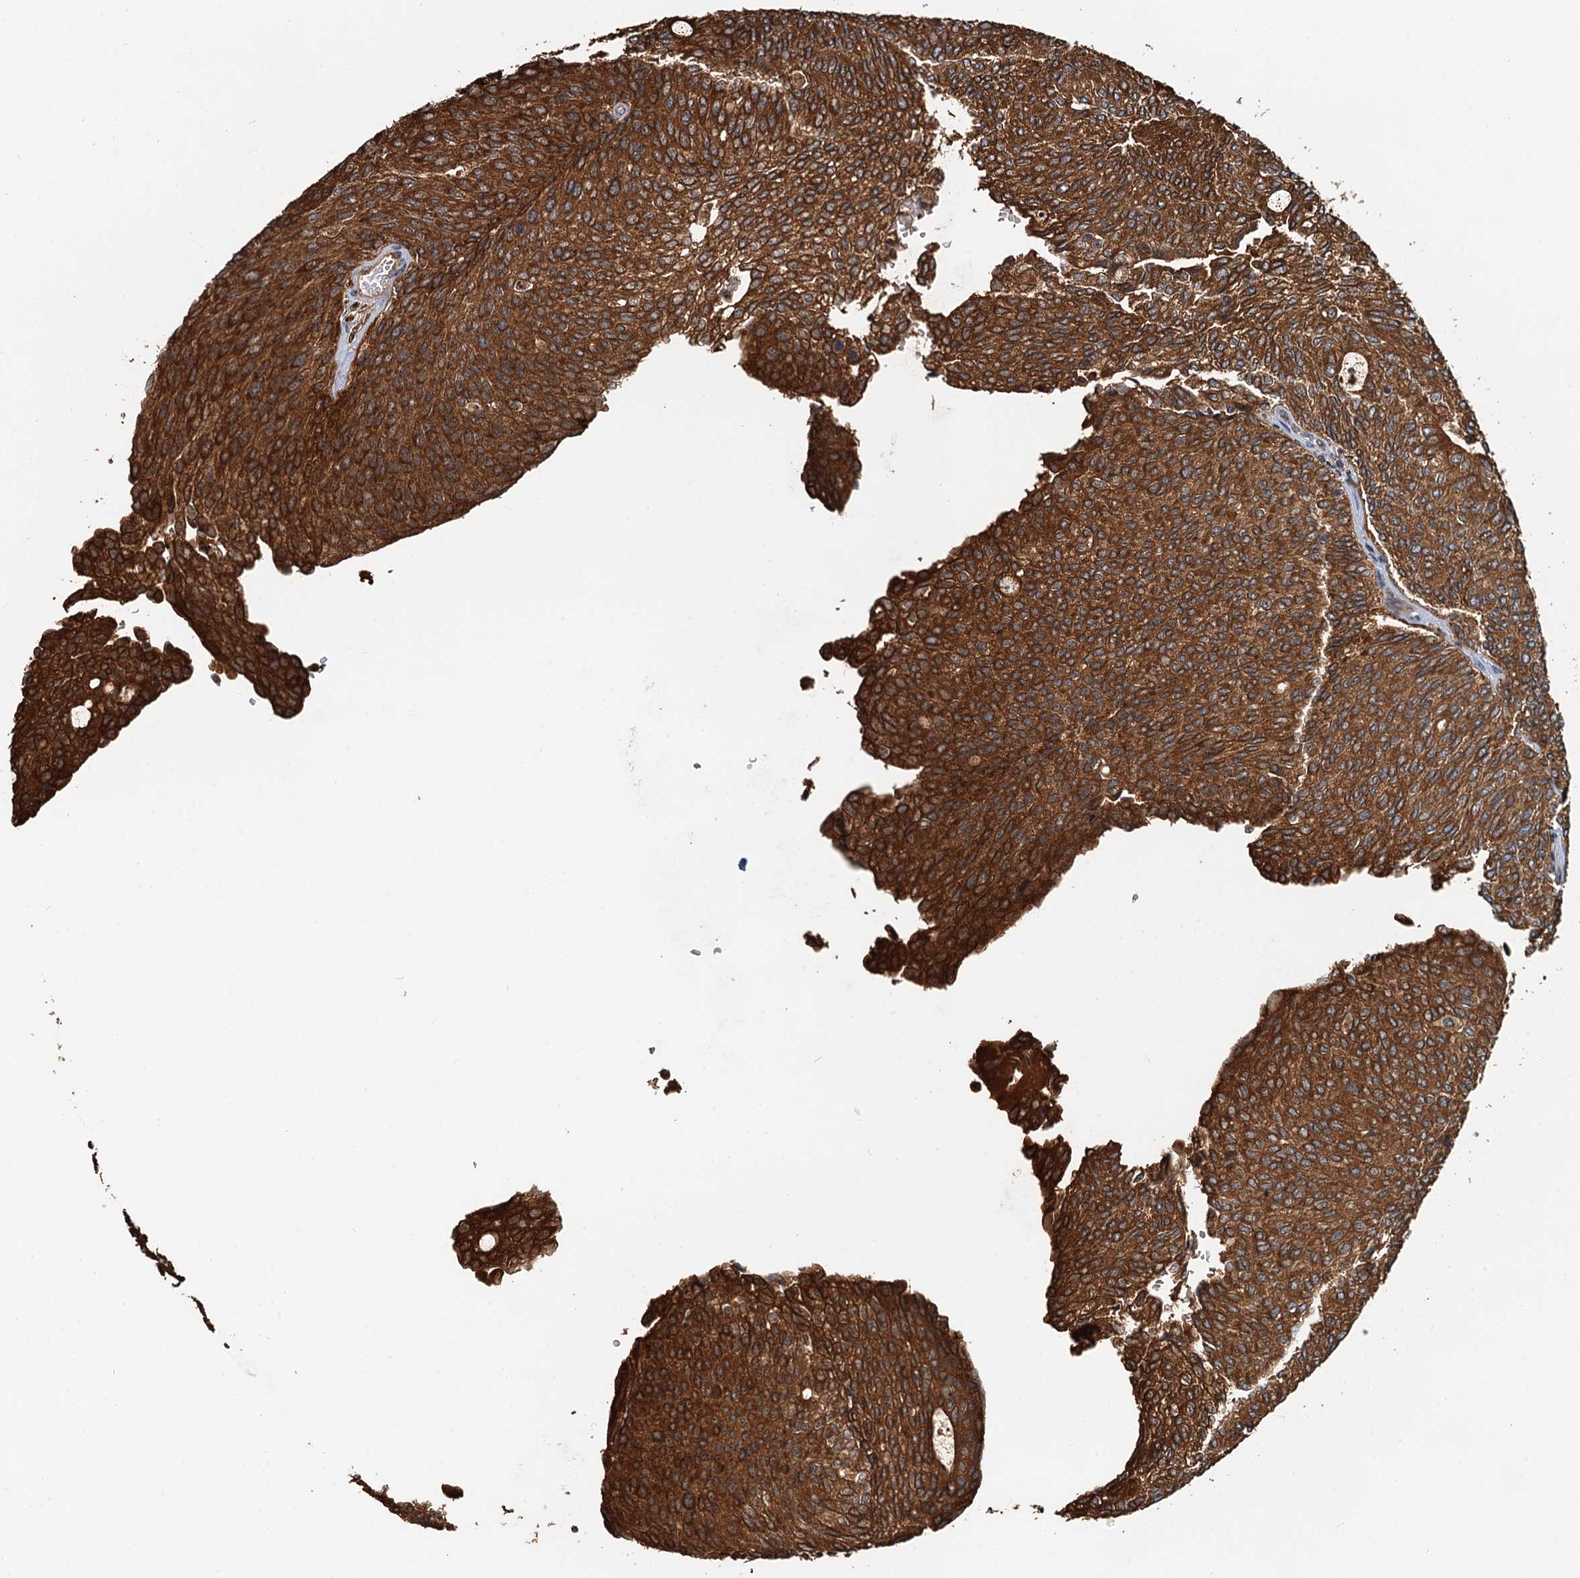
{"staining": {"intensity": "strong", "quantity": ">75%", "location": "cytoplasmic/membranous"}, "tissue": "urothelial cancer", "cell_type": "Tumor cells", "image_type": "cancer", "snomed": [{"axis": "morphology", "description": "Urothelial carcinoma, Low grade"}, {"axis": "topography", "description": "Urinary bladder"}], "caption": "Protein expression analysis of human urothelial cancer reveals strong cytoplasmic/membranous positivity in approximately >75% of tumor cells.", "gene": "USP6NL", "patient": {"sex": "female", "age": 79}}